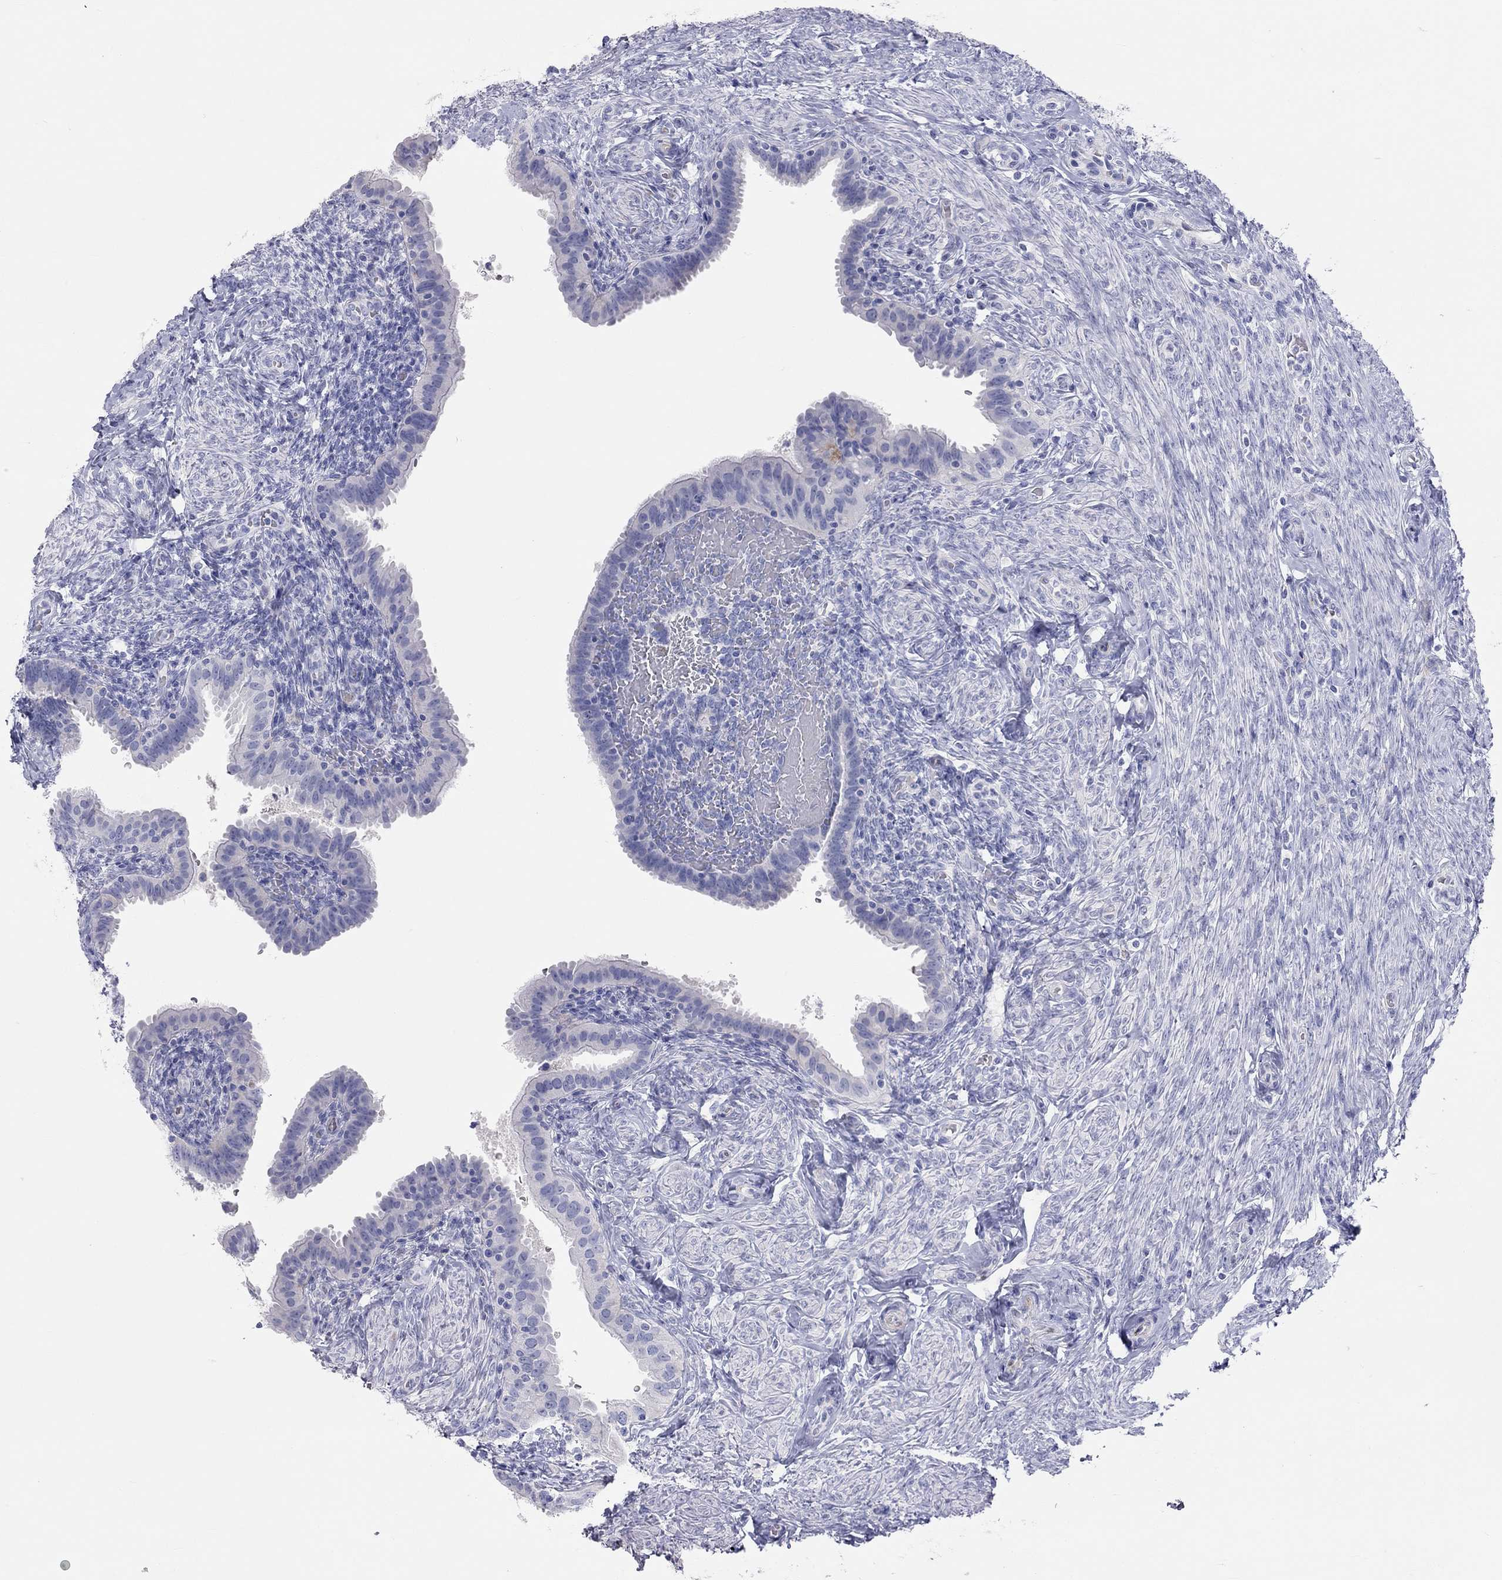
{"staining": {"intensity": "negative", "quantity": "none", "location": "none"}, "tissue": "fallopian tube", "cell_type": "Glandular cells", "image_type": "normal", "snomed": [{"axis": "morphology", "description": "Normal tissue, NOS"}, {"axis": "topography", "description": "Fallopian tube"}], "caption": "The immunohistochemistry (IHC) histopathology image has no significant staining in glandular cells of fallopian tube.", "gene": "PCDHGC5", "patient": {"sex": "female", "age": 41}}